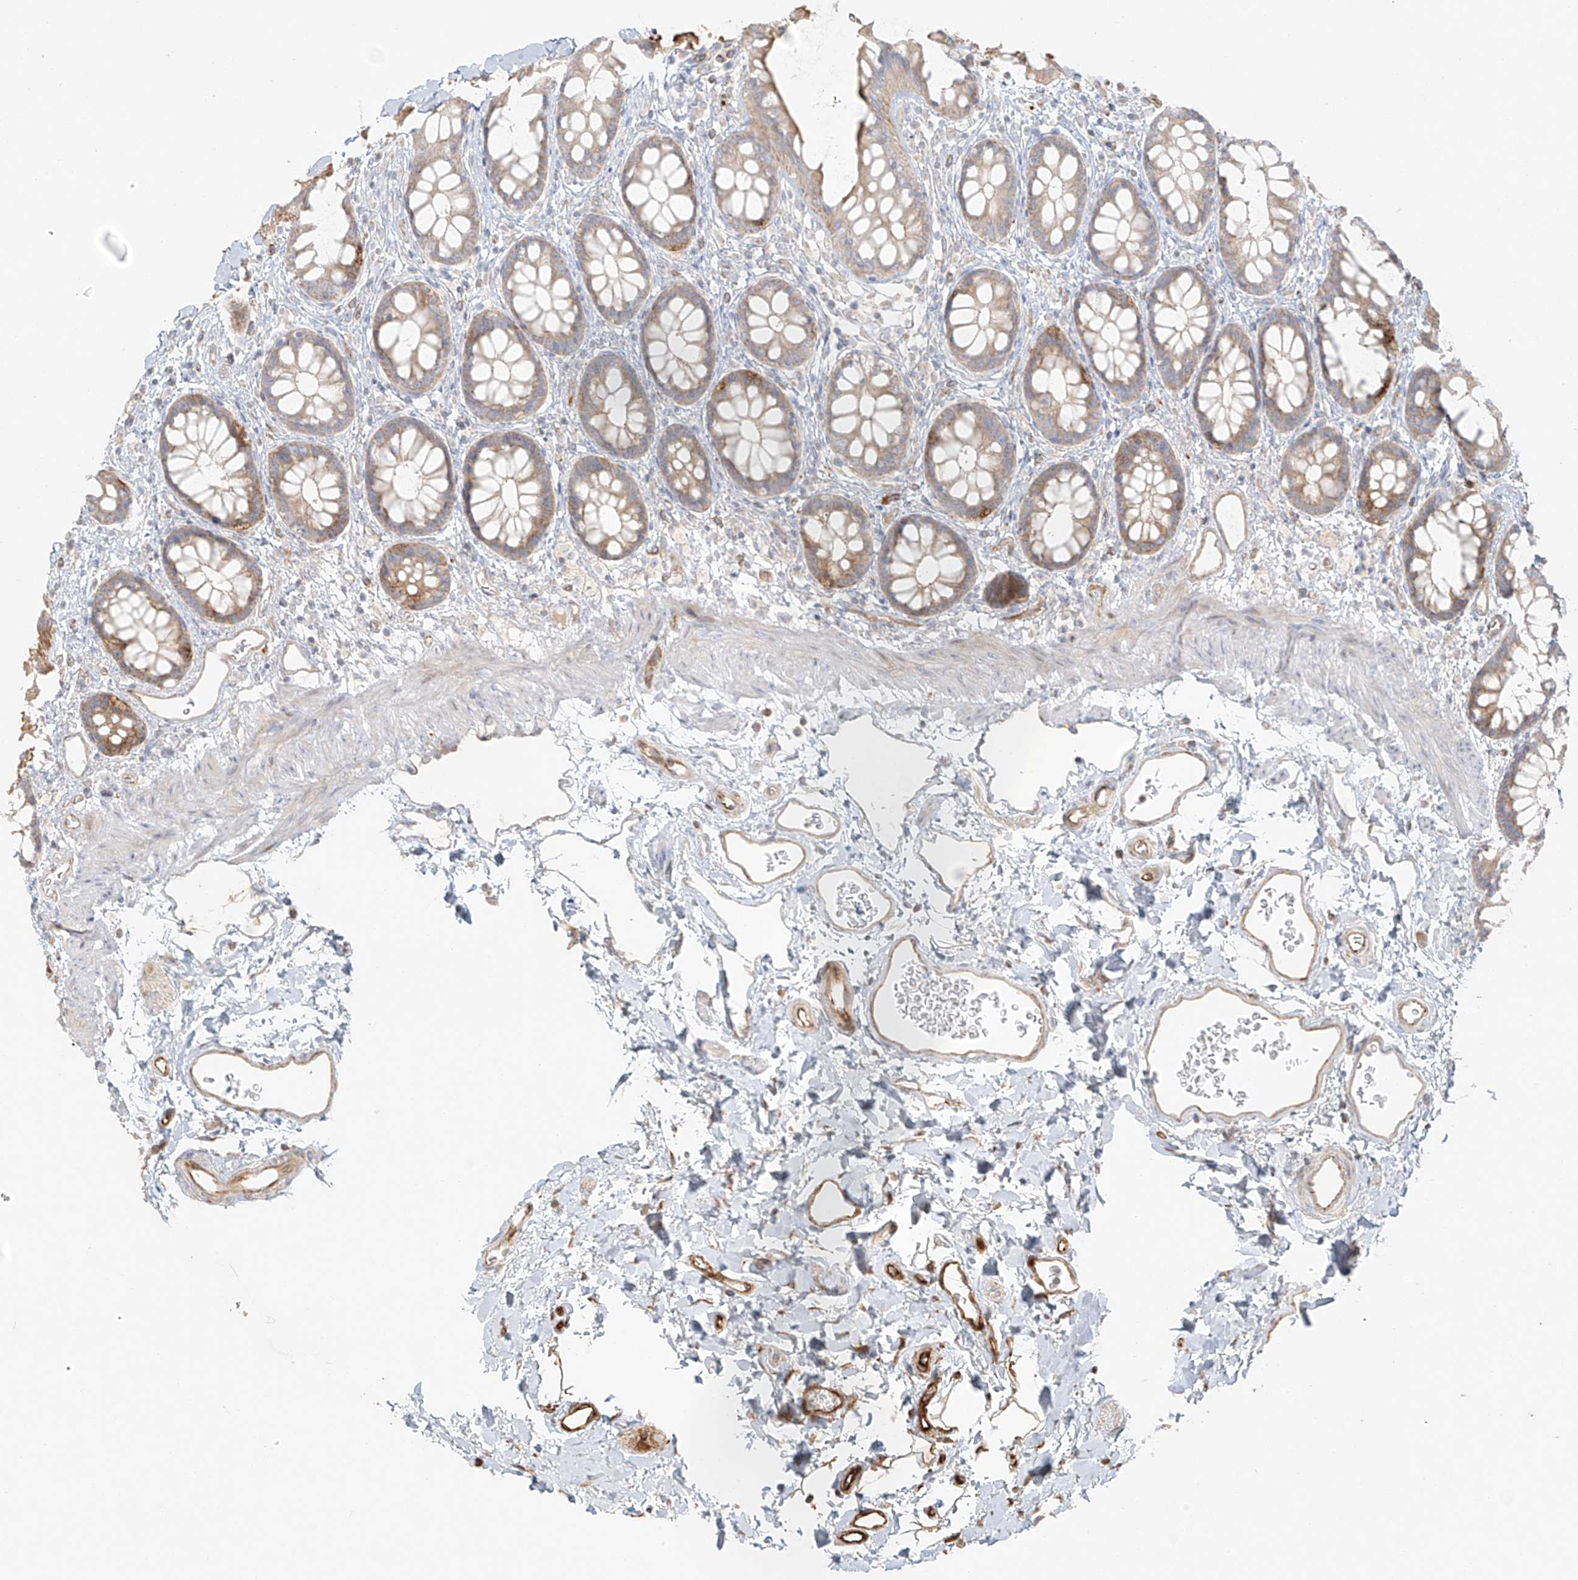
{"staining": {"intensity": "moderate", "quantity": "25%-75%", "location": "cytoplasmic/membranous"}, "tissue": "rectum", "cell_type": "Glandular cells", "image_type": "normal", "snomed": [{"axis": "morphology", "description": "Normal tissue, NOS"}, {"axis": "topography", "description": "Rectum"}], "caption": "Rectum stained with DAB immunohistochemistry reveals medium levels of moderate cytoplasmic/membranous expression in approximately 25%-75% of glandular cells. The protein is stained brown, and the nuclei are stained in blue (DAB IHC with brightfield microscopy, high magnification).", "gene": "MIPEP", "patient": {"sex": "female", "age": 65}}